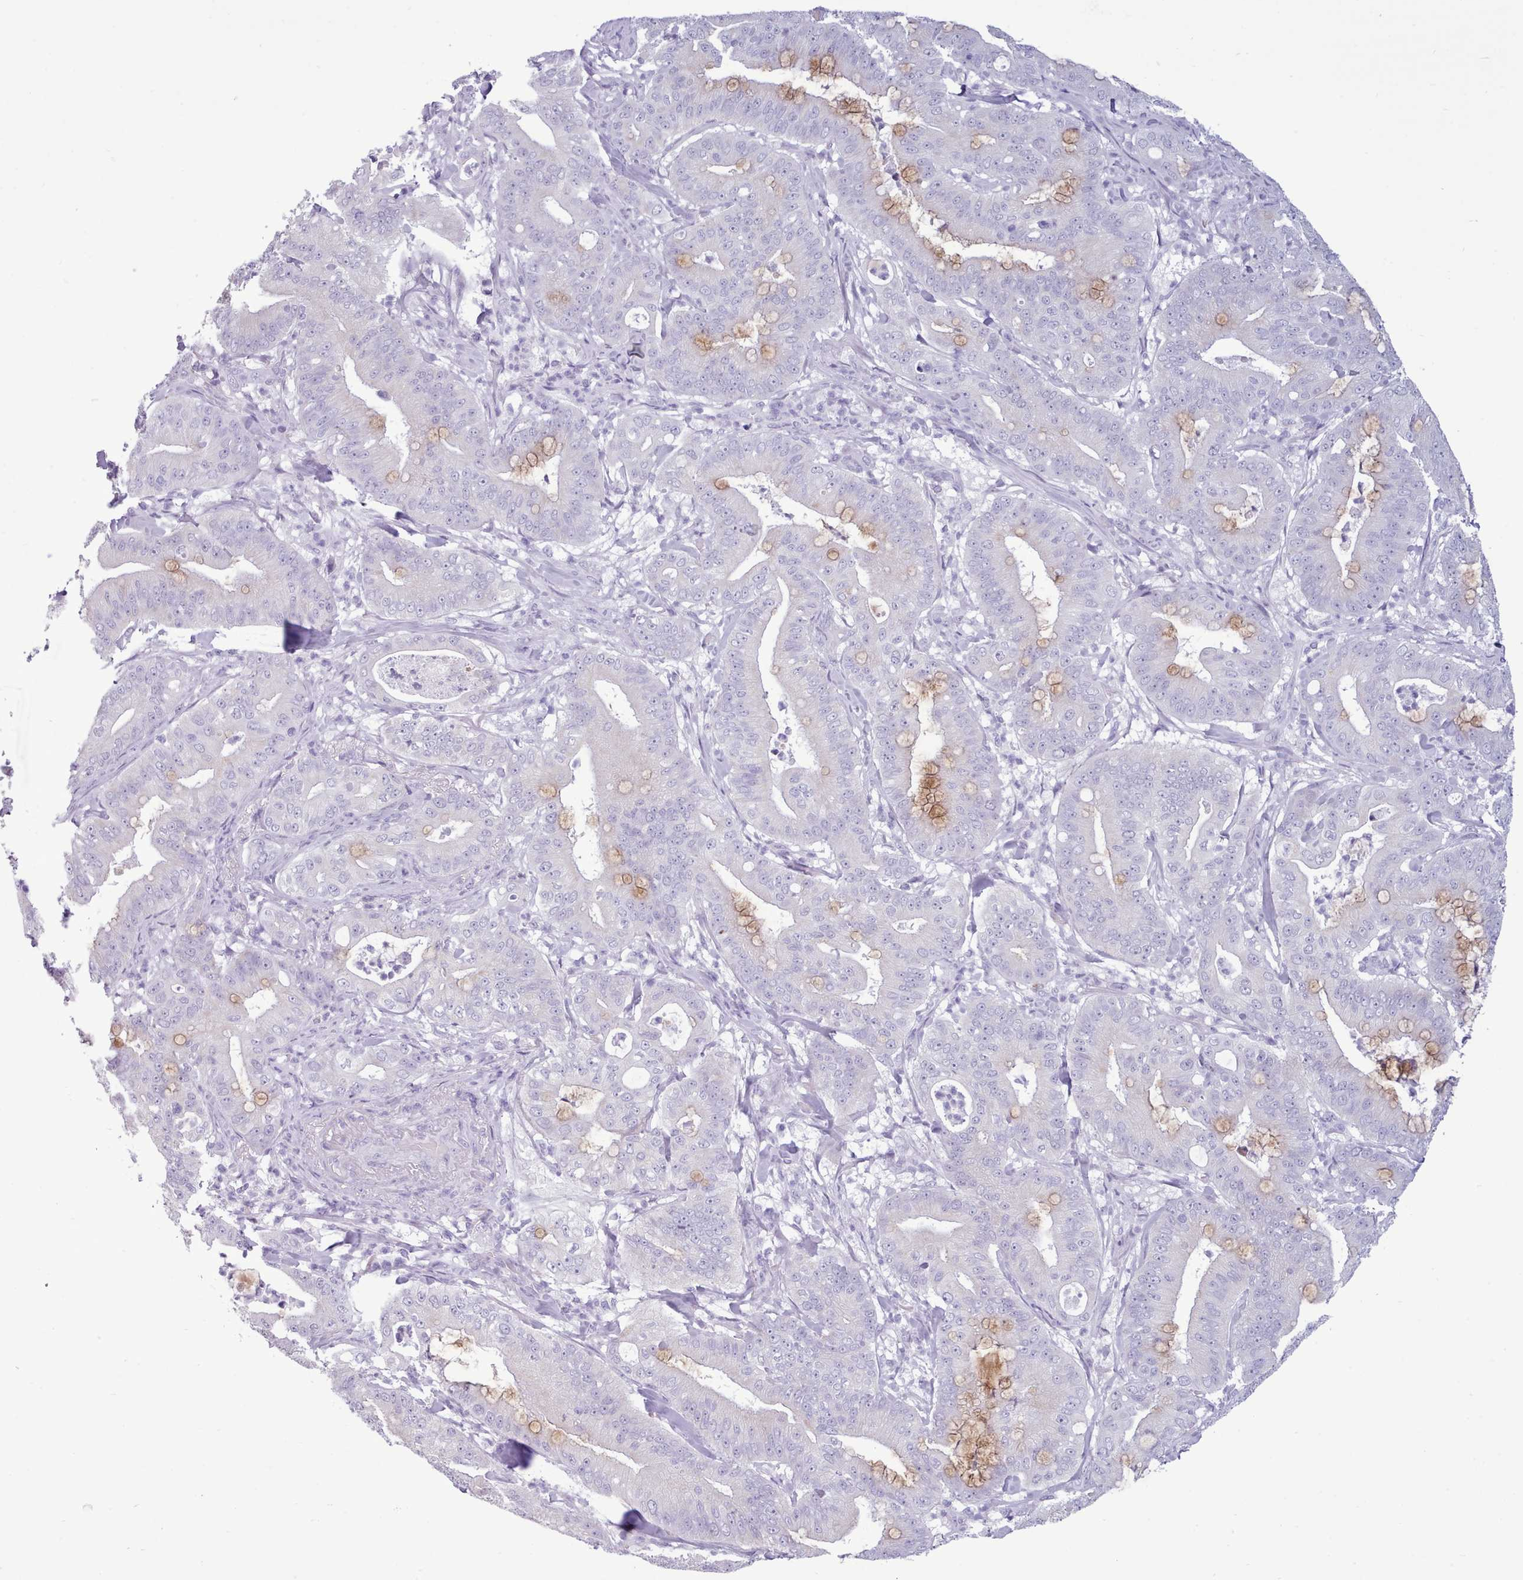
{"staining": {"intensity": "negative", "quantity": "none", "location": "none"}, "tissue": "pancreatic cancer", "cell_type": "Tumor cells", "image_type": "cancer", "snomed": [{"axis": "morphology", "description": "Adenocarcinoma, NOS"}, {"axis": "topography", "description": "Pancreas"}], "caption": "An IHC image of pancreatic cancer (adenocarcinoma) is shown. There is no staining in tumor cells of pancreatic cancer (adenocarcinoma).", "gene": "FBXO48", "patient": {"sex": "male", "age": 71}}